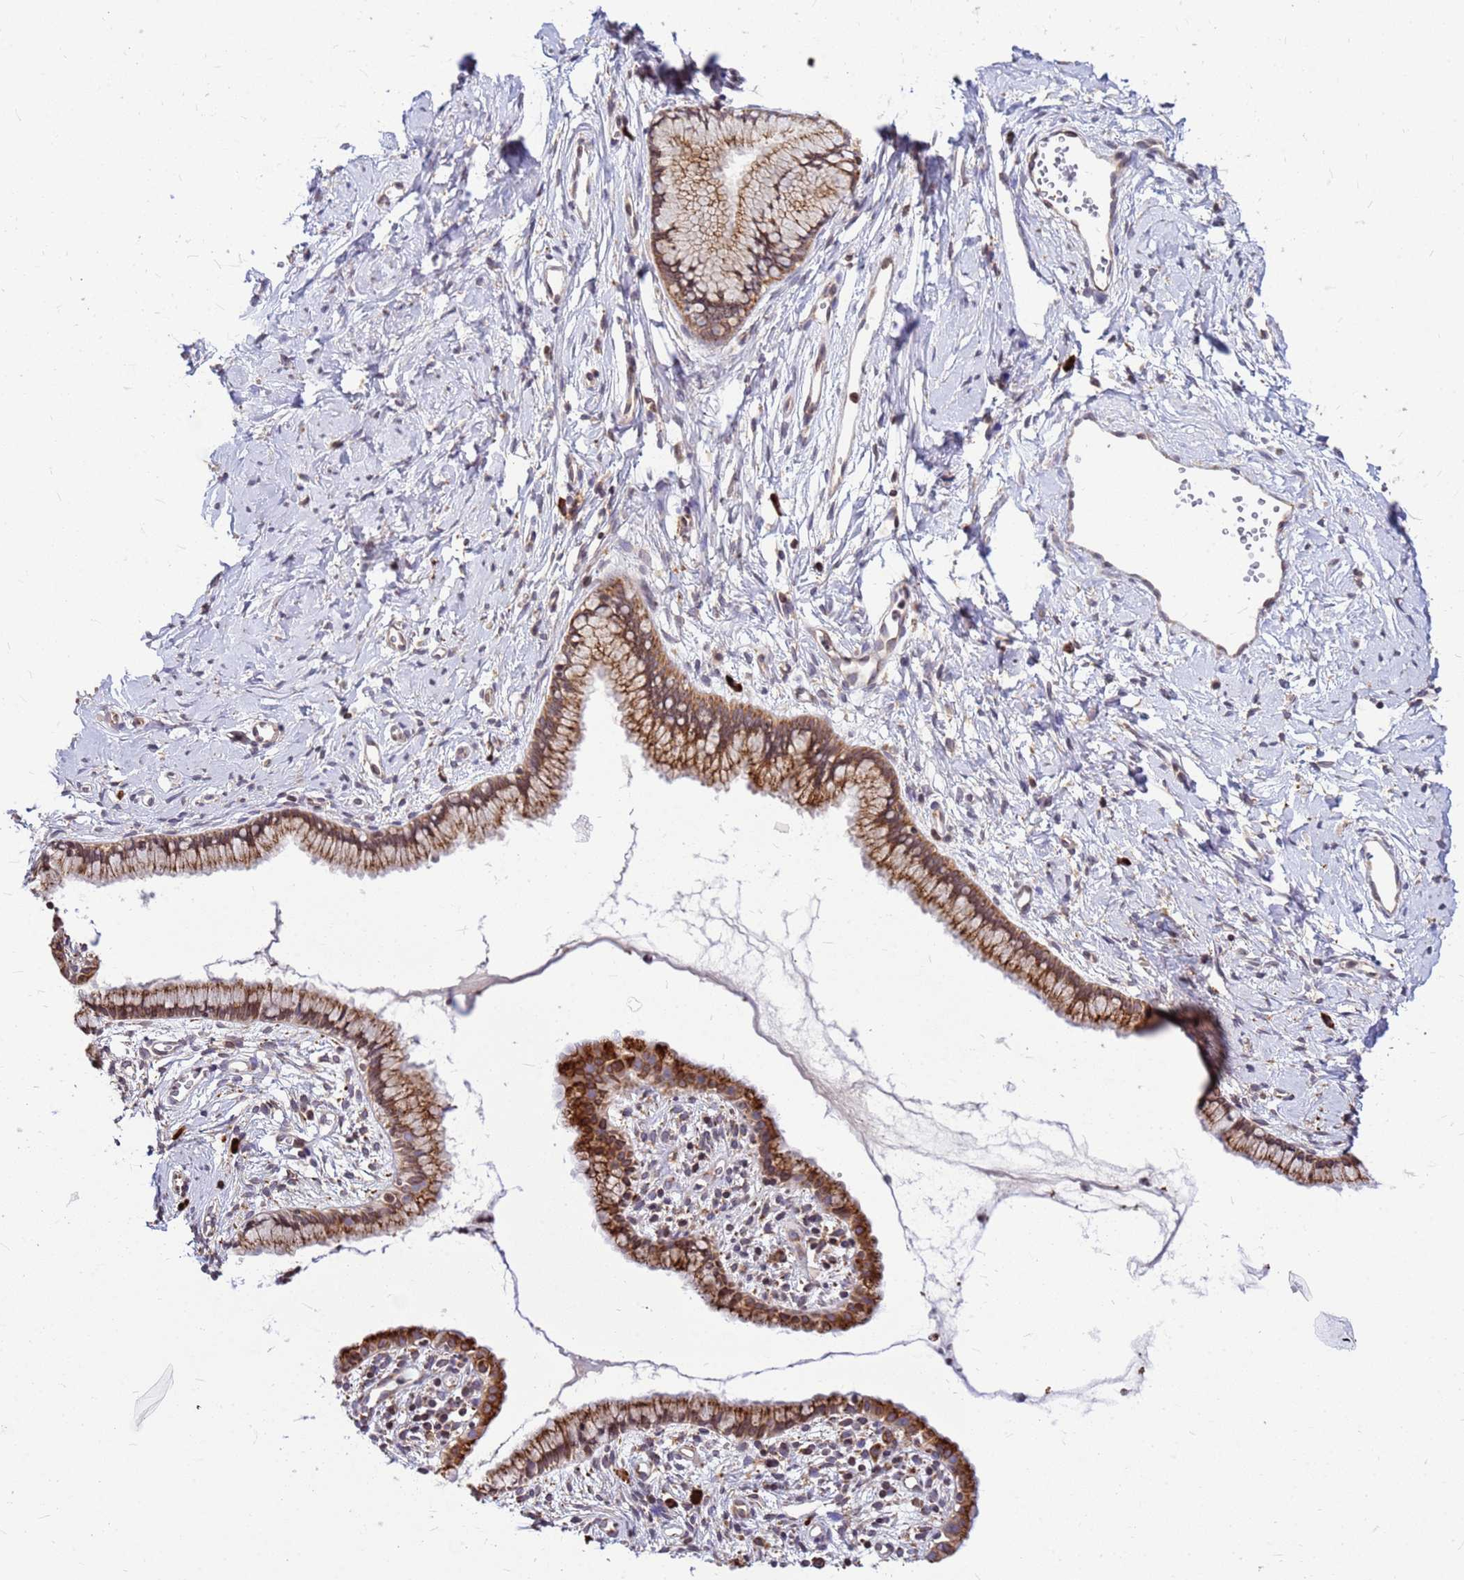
{"staining": {"intensity": "moderate", "quantity": ">75%", "location": "cytoplasmic/membranous"}, "tissue": "cervix", "cell_type": "Glandular cells", "image_type": "normal", "snomed": [{"axis": "morphology", "description": "Normal tissue, NOS"}, {"axis": "topography", "description": "Cervix"}], "caption": "Cervix stained with DAB IHC demonstrates medium levels of moderate cytoplasmic/membranous staining in about >75% of glandular cells.", "gene": "SSR4", "patient": {"sex": "female", "age": 40}}